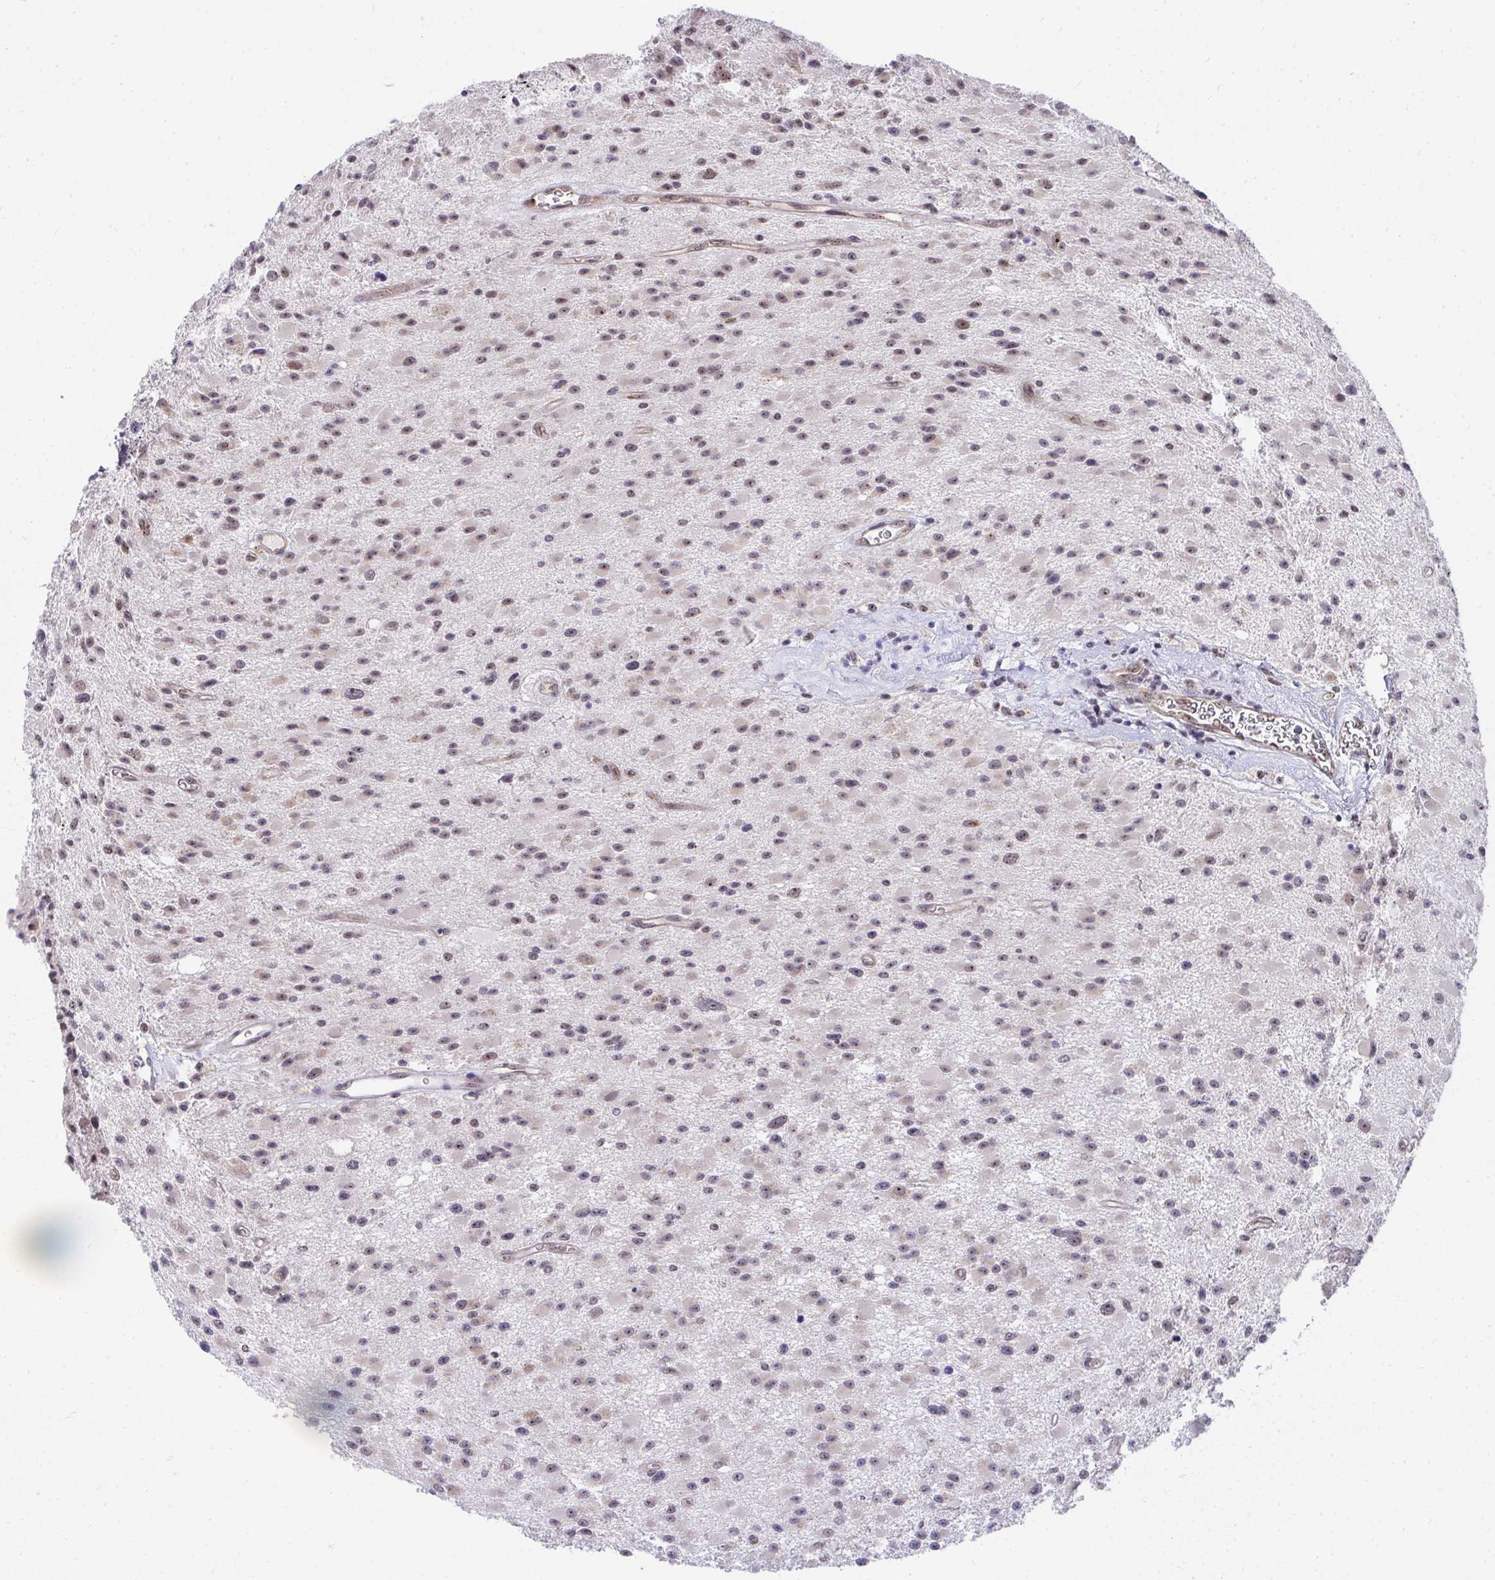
{"staining": {"intensity": "weak", "quantity": "25%-75%", "location": "nuclear"}, "tissue": "glioma", "cell_type": "Tumor cells", "image_type": "cancer", "snomed": [{"axis": "morphology", "description": "Glioma, malignant, High grade"}, {"axis": "topography", "description": "Brain"}], "caption": "DAB immunohistochemical staining of human malignant glioma (high-grade) reveals weak nuclear protein staining in approximately 25%-75% of tumor cells. The protein of interest is shown in brown color, while the nuclei are stained blue.", "gene": "HIRA", "patient": {"sex": "male", "age": 29}}